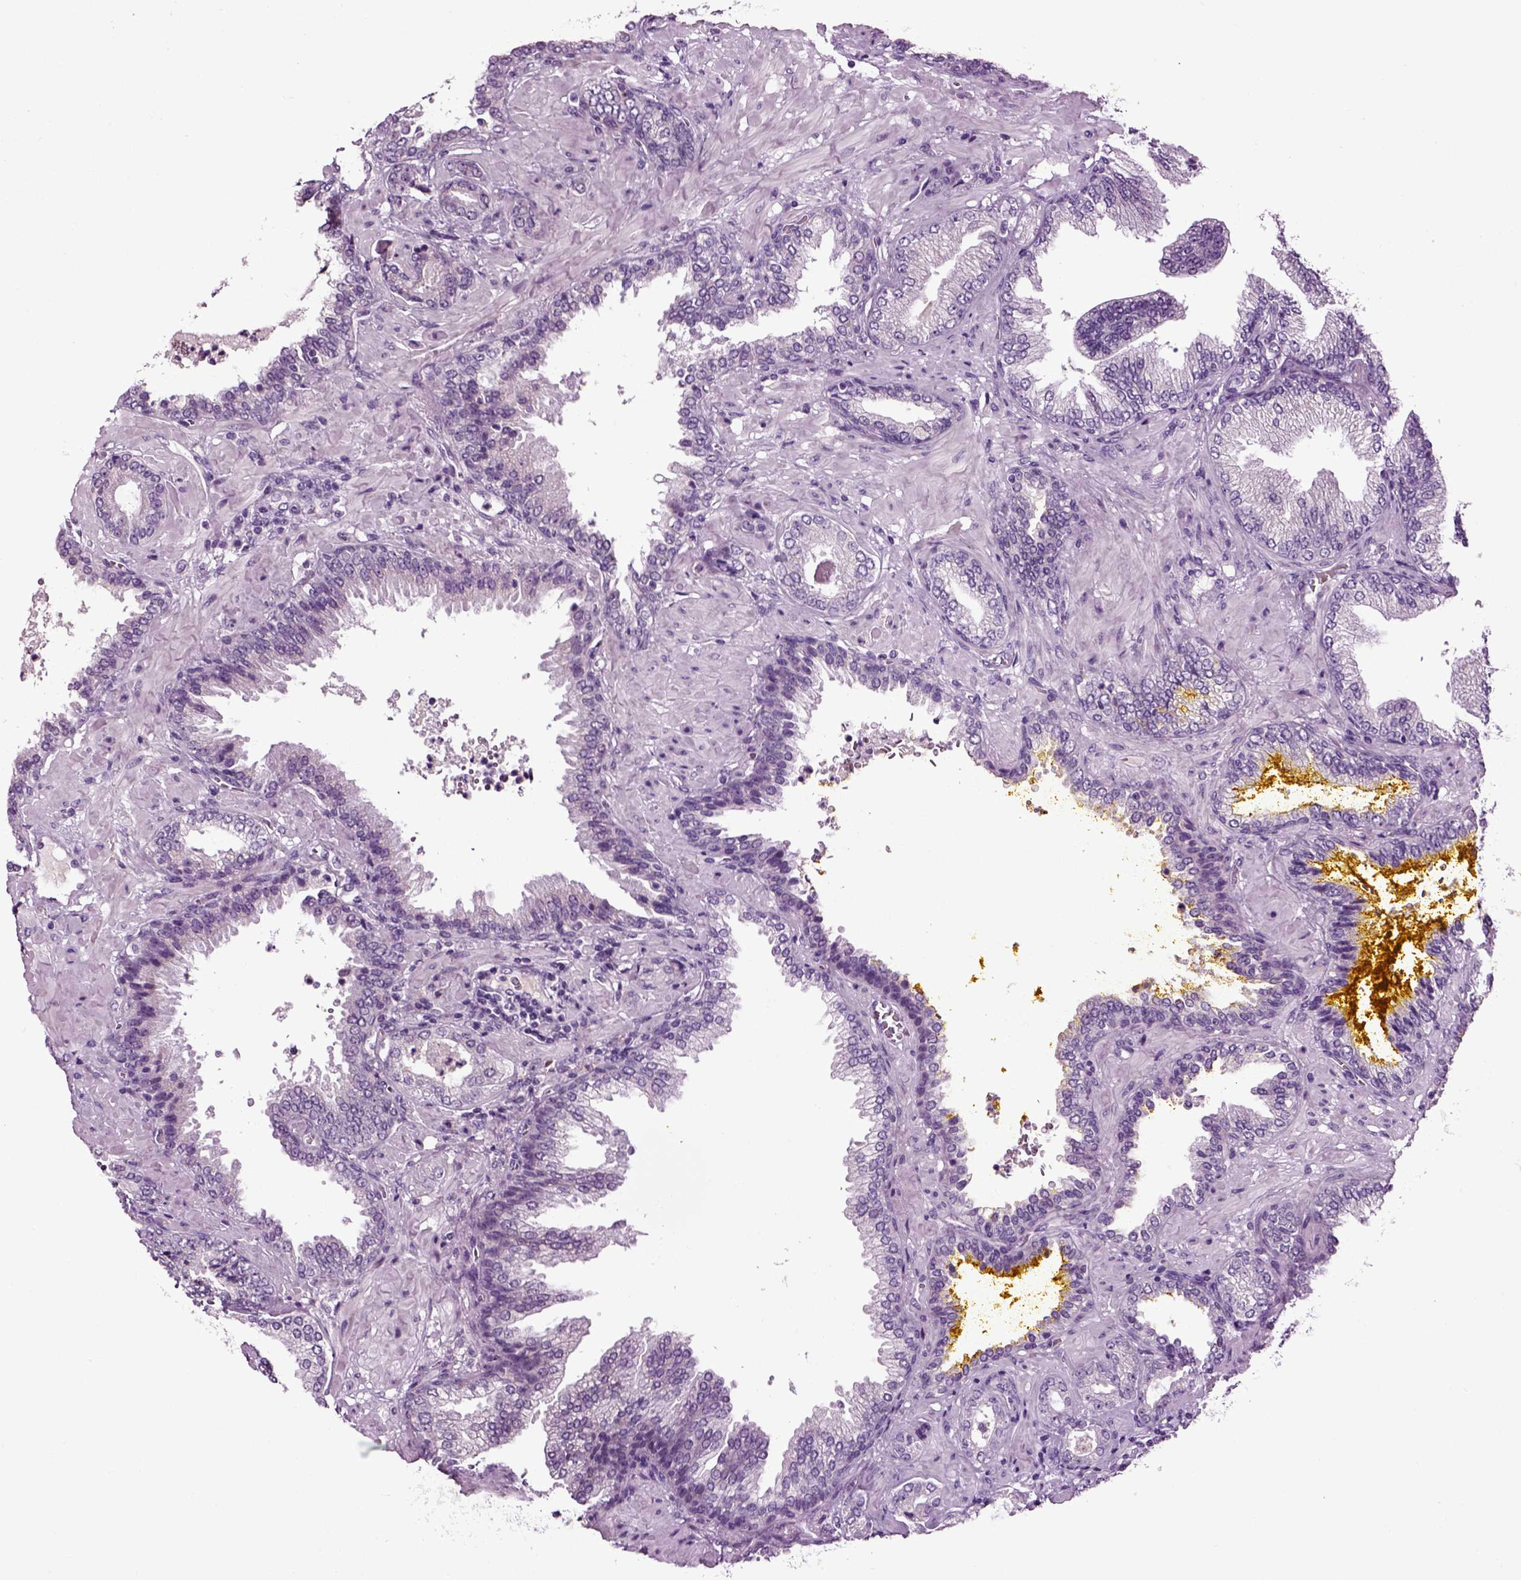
{"staining": {"intensity": "negative", "quantity": "none", "location": "none"}, "tissue": "prostate cancer", "cell_type": "Tumor cells", "image_type": "cancer", "snomed": [{"axis": "morphology", "description": "Adenocarcinoma, Low grade"}, {"axis": "topography", "description": "Prostate"}], "caption": "DAB immunohistochemical staining of human prostate cancer displays no significant positivity in tumor cells.", "gene": "SPATA17", "patient": {"sex": "male", "age": 68}}